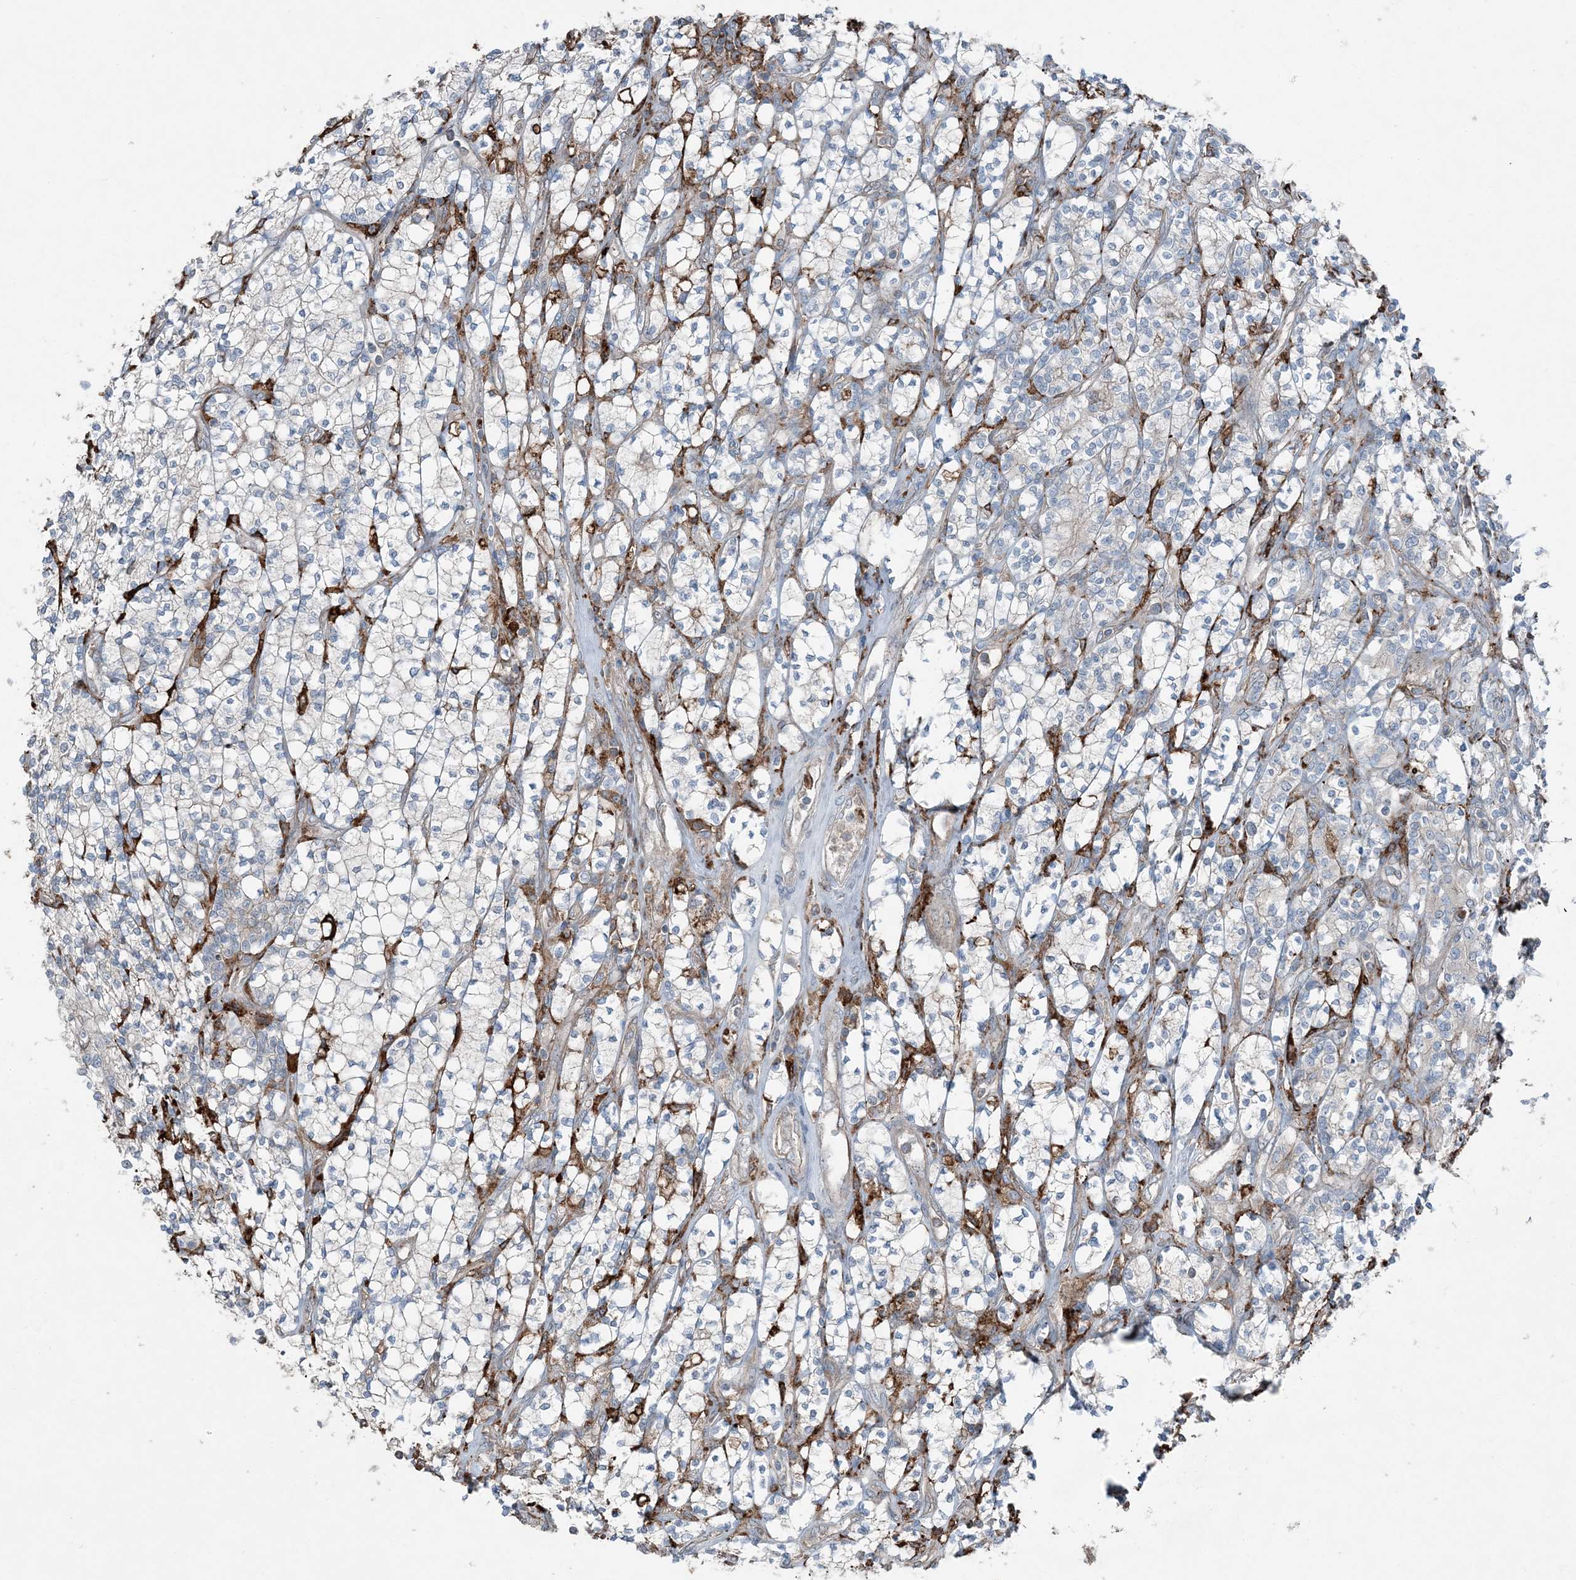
{"staining": {"intensity": "negative", "quantity": "none", "location": "none"}, "tissue": "renal cancer", "cell_type": "Tumor cells", "image_type": "cancer", "snomed": [{"axis": "morphology", "description": "Adenocarcinoma, NOS"}, {"axis": "topography", "description": "Kidney"}], "caption": "The histopathology image demonstrates no significant staining in tumor cells of adenocarcinoma (renal).", "gene": "KY", "patient": {"sex": "male", "age": 77}}